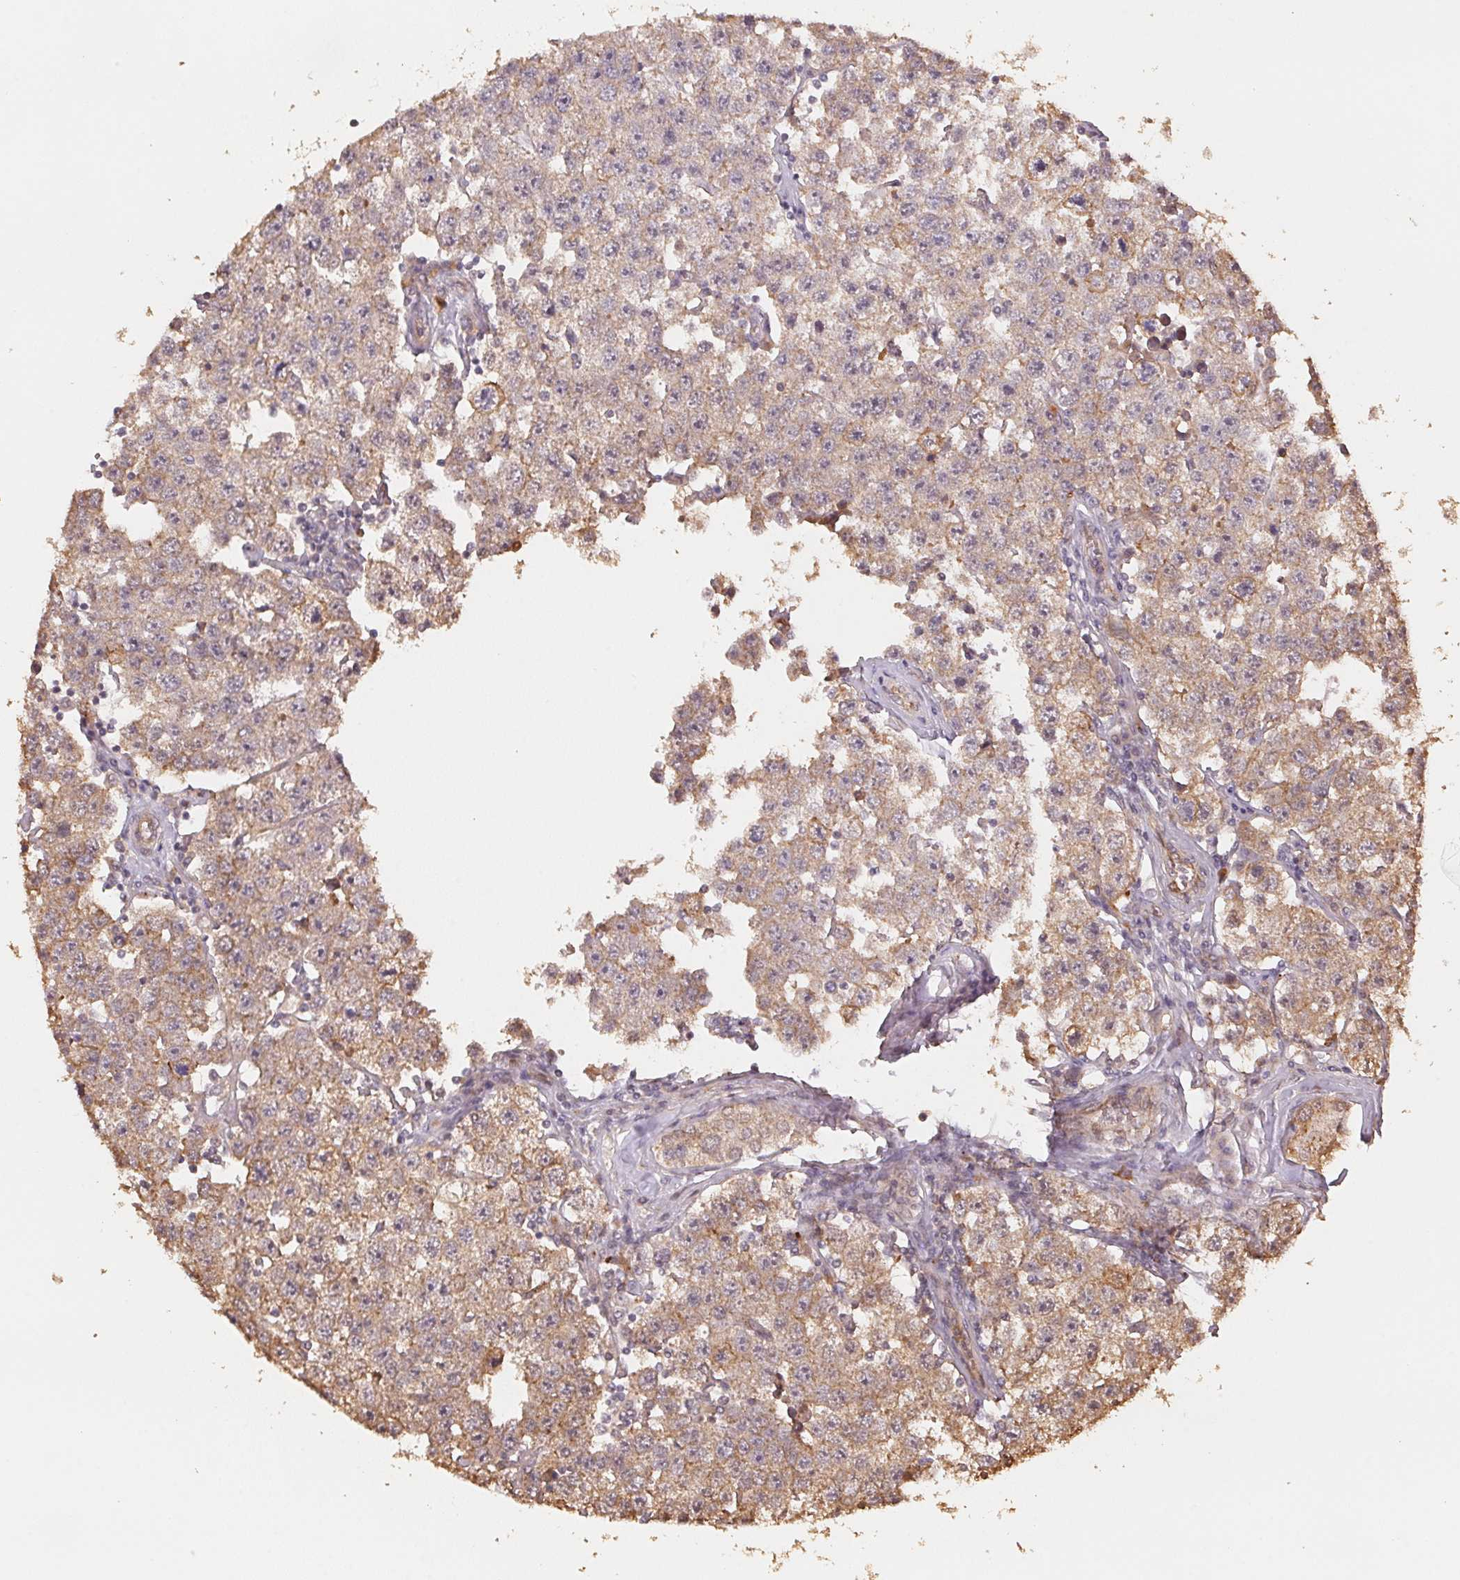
{"staining": {"intensity": "weak", "quantity": "25%-75%", "location": "cytoplasmic/membranous"}, "tissue": "testis cancer", "cell_type": "Tumor cells", "image_type": "cancer", "snomed": [{"axis": "morphology", "description": "Seminoma, NOS"}, {"axis": "topography", "description": "Testis"}], "caption": "Human testis cancer stained with a protein marker displays weak staining in tumor cells.", "gene": "TMEM222", "patient": {"sex": "male", "age": 34}}